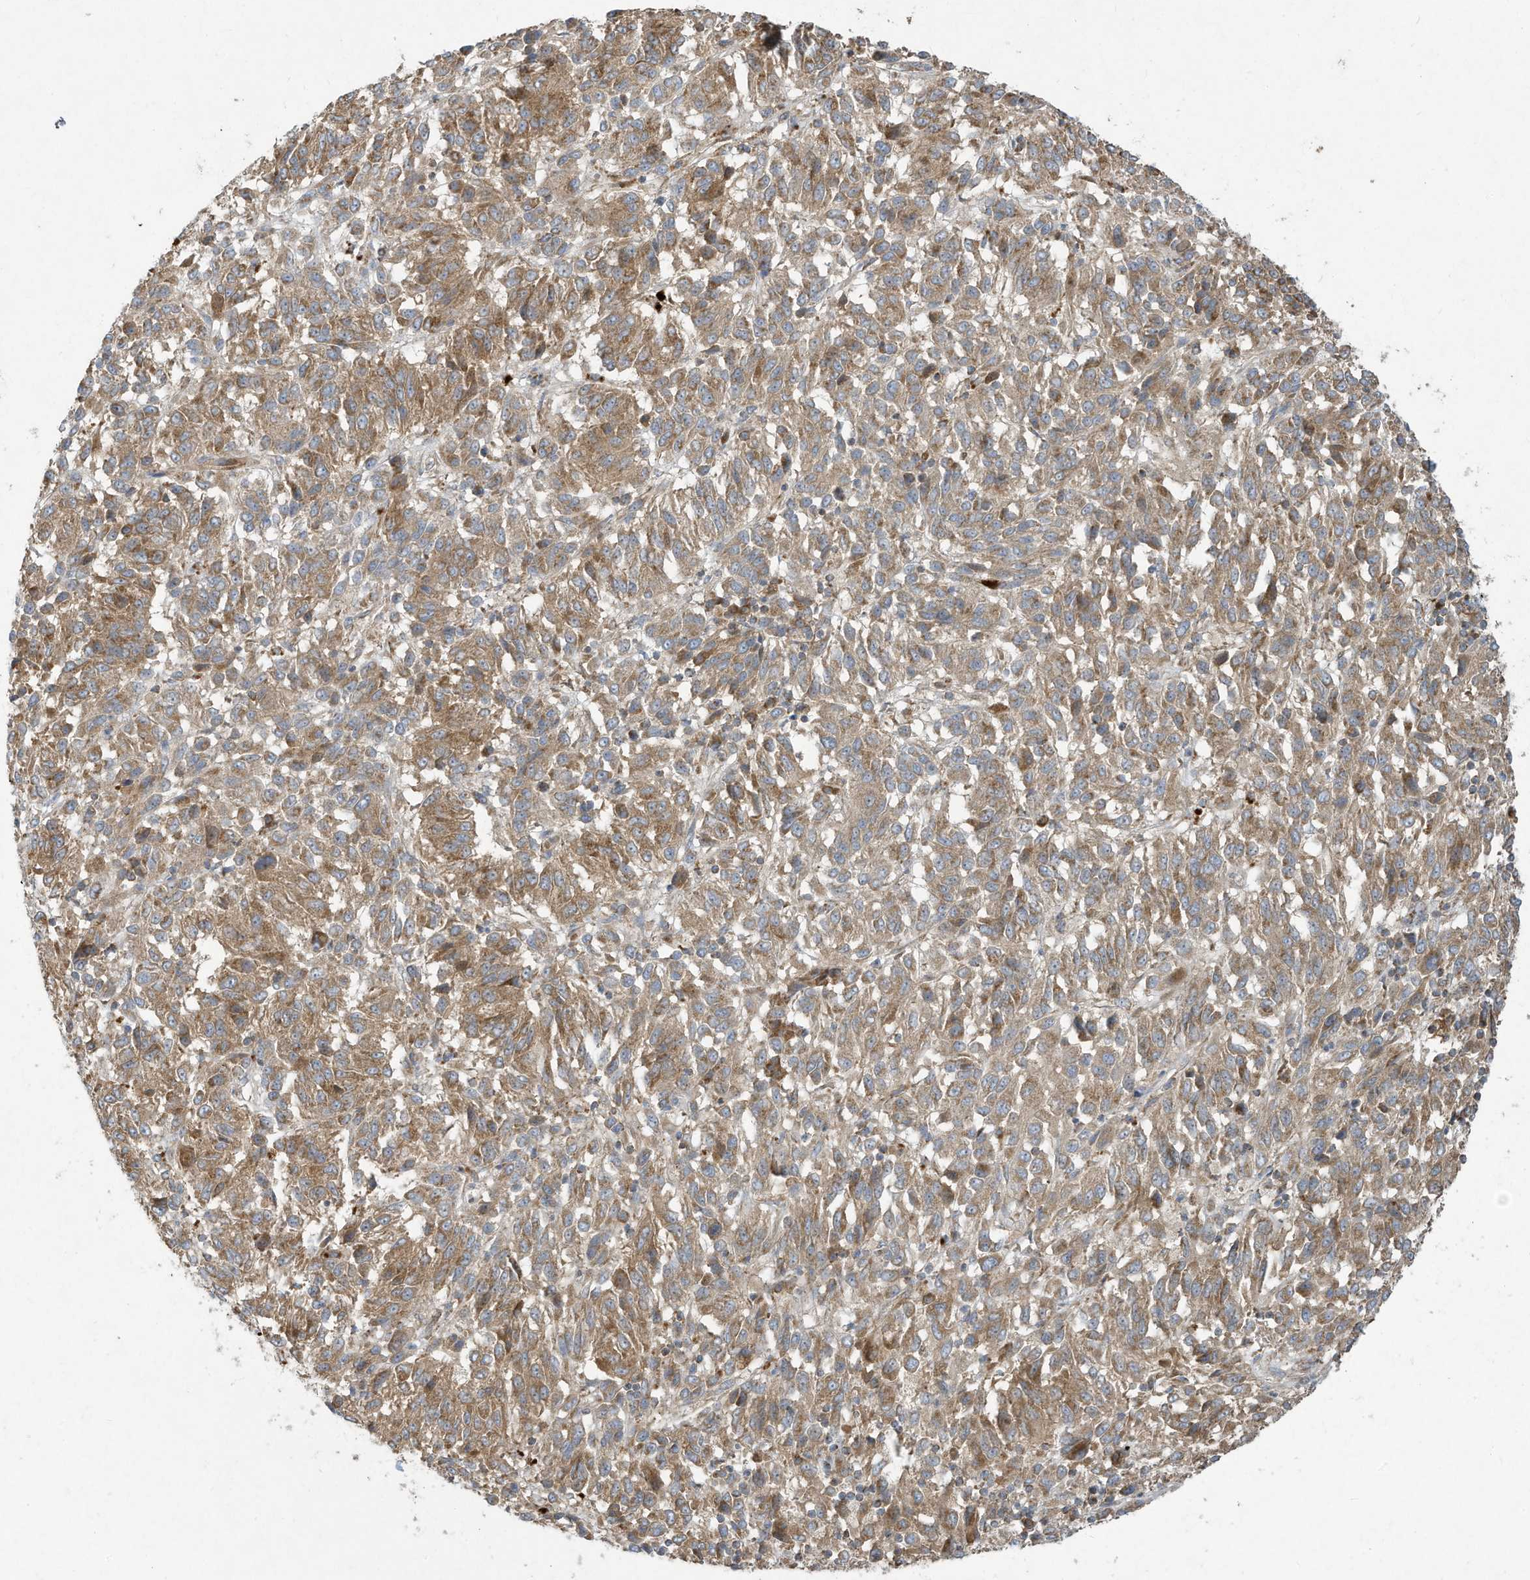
{"staining": {"intensity": "moderate", "quantity": ">75%", "location": "cytoplasmic/membranous"}, "tissue": "melanoma", "cell_type": "Tumor cells", "image_type": "cancer", "snomed": [{"axis": "morphology", "description": "Malignant melanoma, NOS"}, {"axis": "topography", "description": "Skin"}], "caption": "Immunohistochemical staining of melanoma shows moderate cytoplasmic/membranous protein positivity in about >75% of tumor cells. The staining was performed using DAB to visualize the protein expression in brown, while the nuclei were stained in blue with hematoxylin (Magnification: 20x).", "gene": "SYNJ2", "patient": {"sex": "female", "age": 82}}